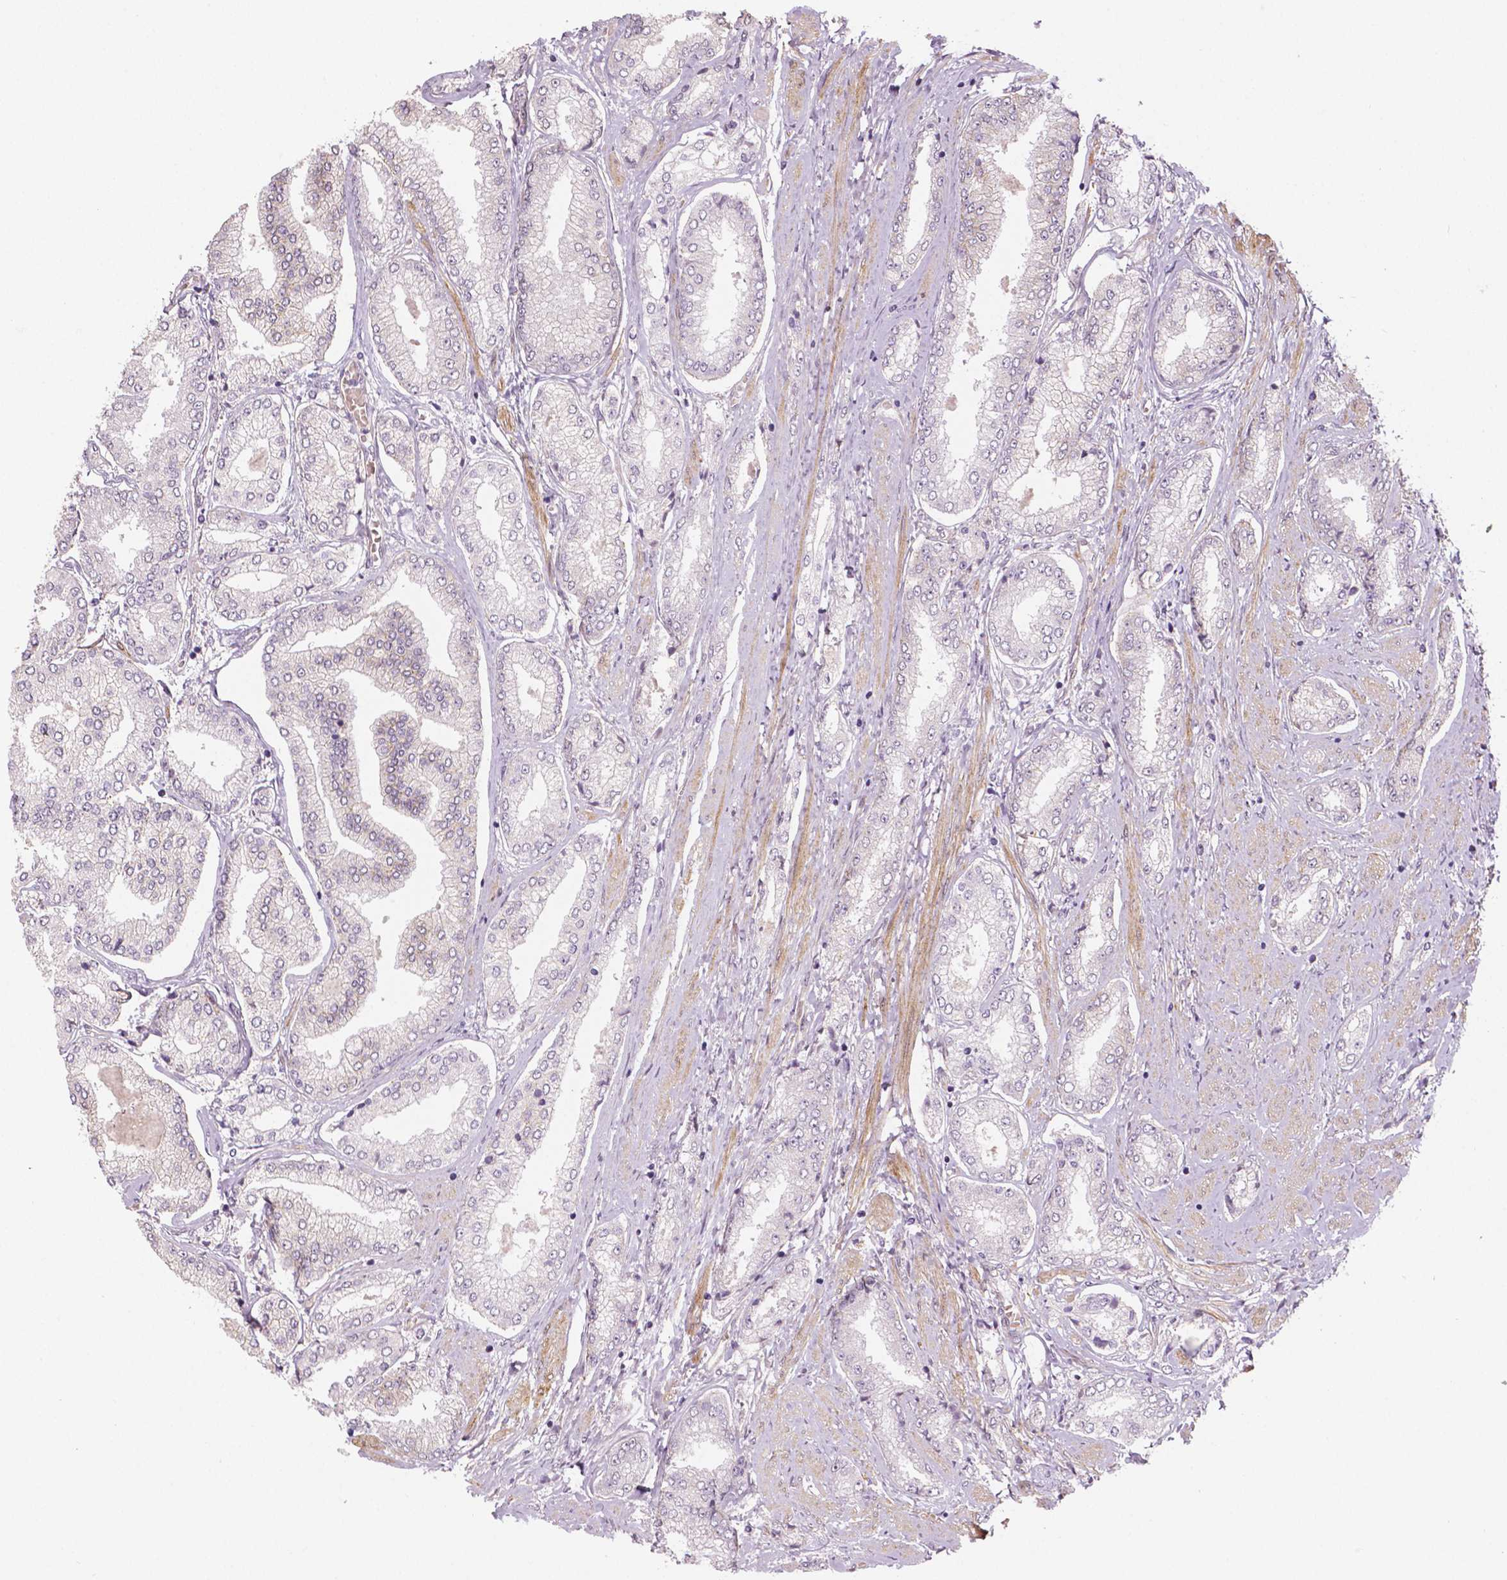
{"staining": {"intensity": "negative", "quantity": "none", "location": "none"}, "tissue": "prostate cancer", "cell_type": "Tumor cells", "image_type": "cancer", "snomed": [{"axis": "morphology", "description": "Adenocarcinoma, NOS"}, {"axis": "topography", "description": "Prostate"}], "caption": "The micrograph demonstrates no significant staining in tumor cells of prostate adenocarcinoma. (DAB (3,3'-diaminobenzidine) immunohistochemistry visualized using brightfield microscopy, high magnification).", "gene": "FLT1", "patient": {"sex": "male", "age": 63}}